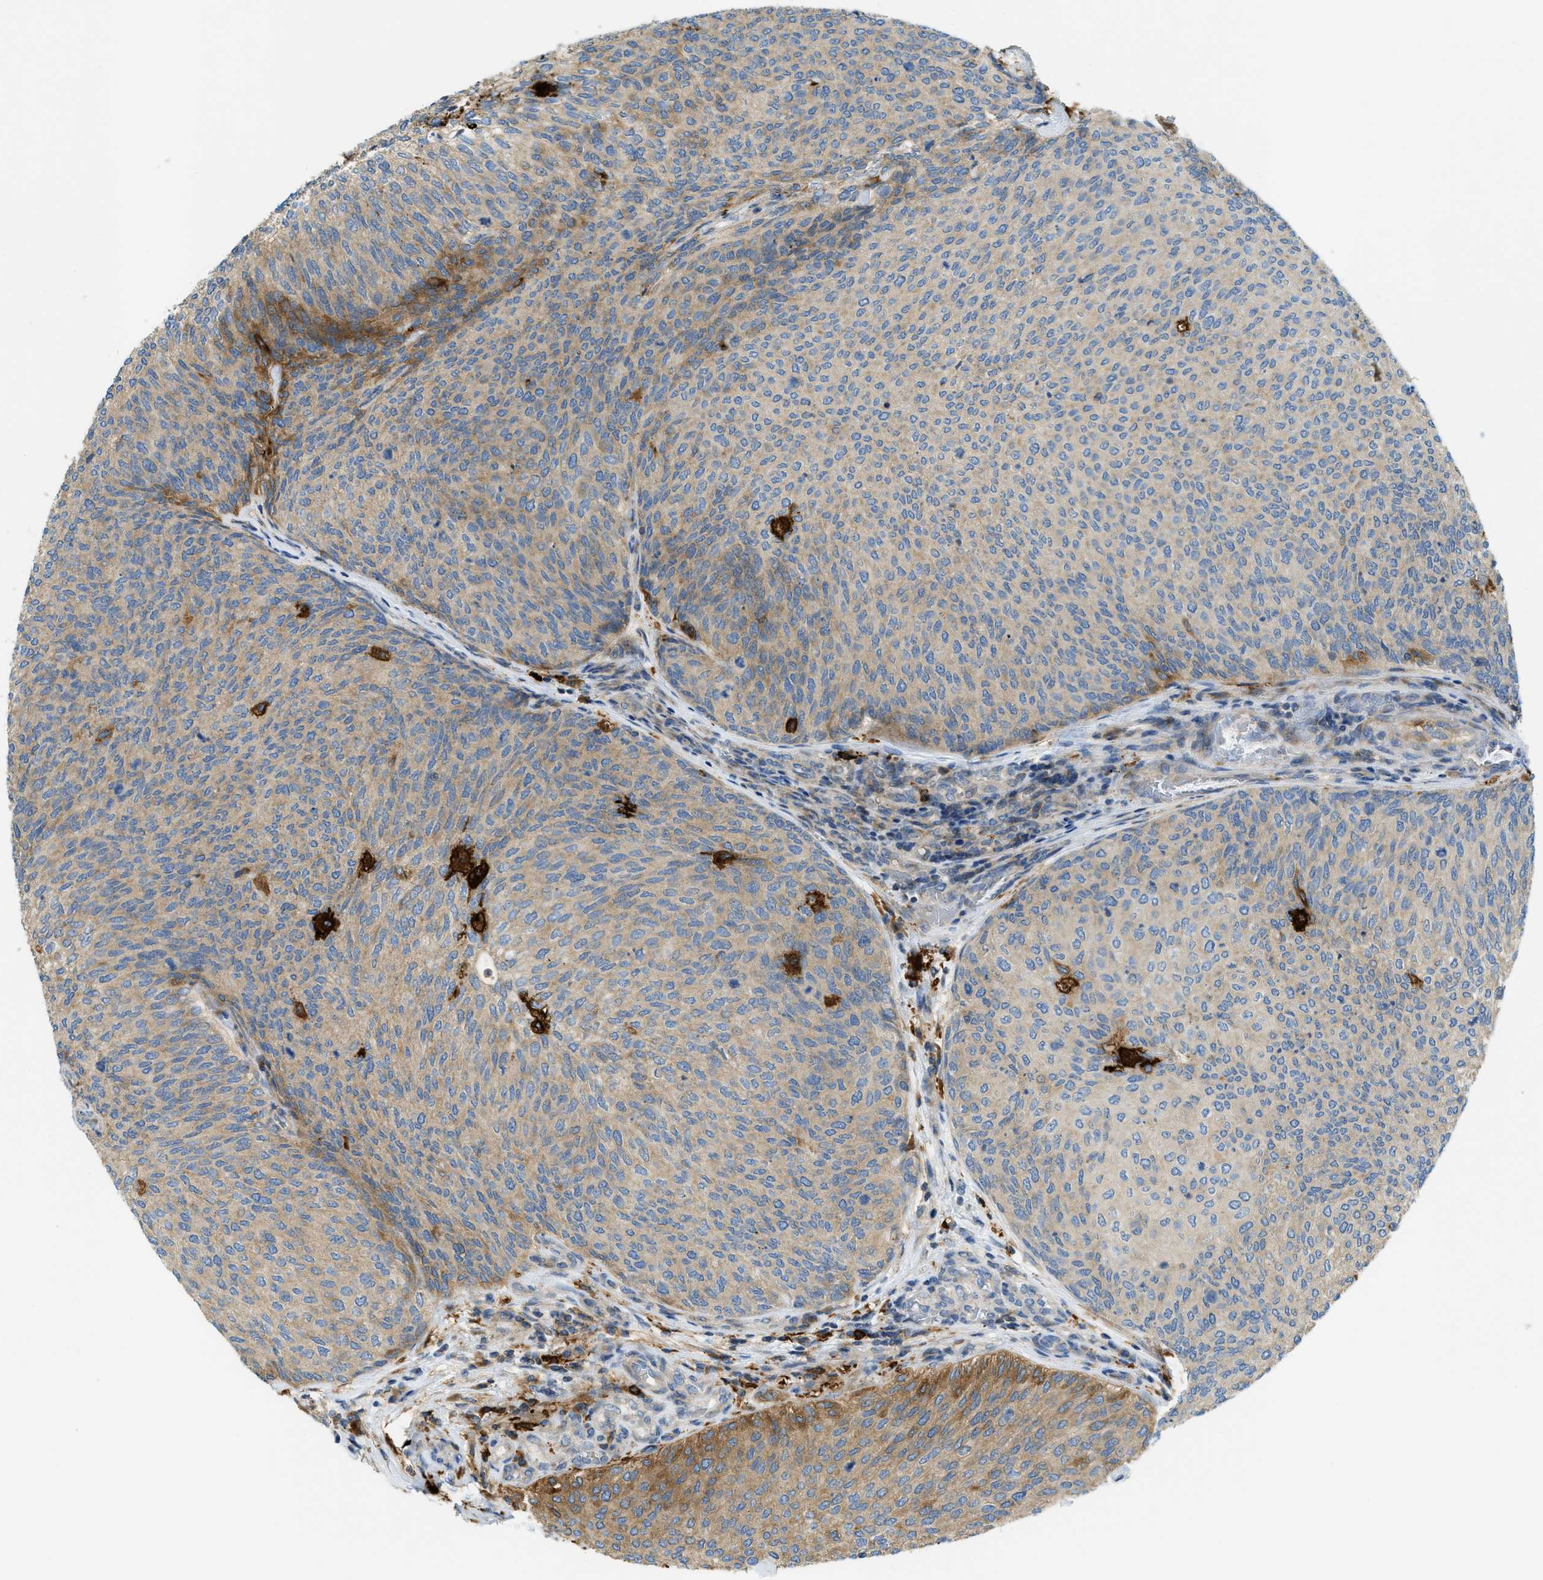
{"staining": {"intensity": "weak", "quantity": "25%-75%", "location": "cytoplasmic/membranous"}, "tissue": "urothelial cancer", "cell_type": "Tumor cells", "image_type": "cancer", "snomed": [{"axis": "morphology", "description": "Urothelial carcinoma, Low grade"}, {"axis": "topography", "description": "Urinary bladder"}], "caption": "Immunohistochemical staining of human low-grade urothelial carcinoma reveals weak cytoplasmic/membranous protein expression in approximately 25%-75% of tumor cells.", "gene": "RFFL", "patient": {"sex": "female", "age": 79}}